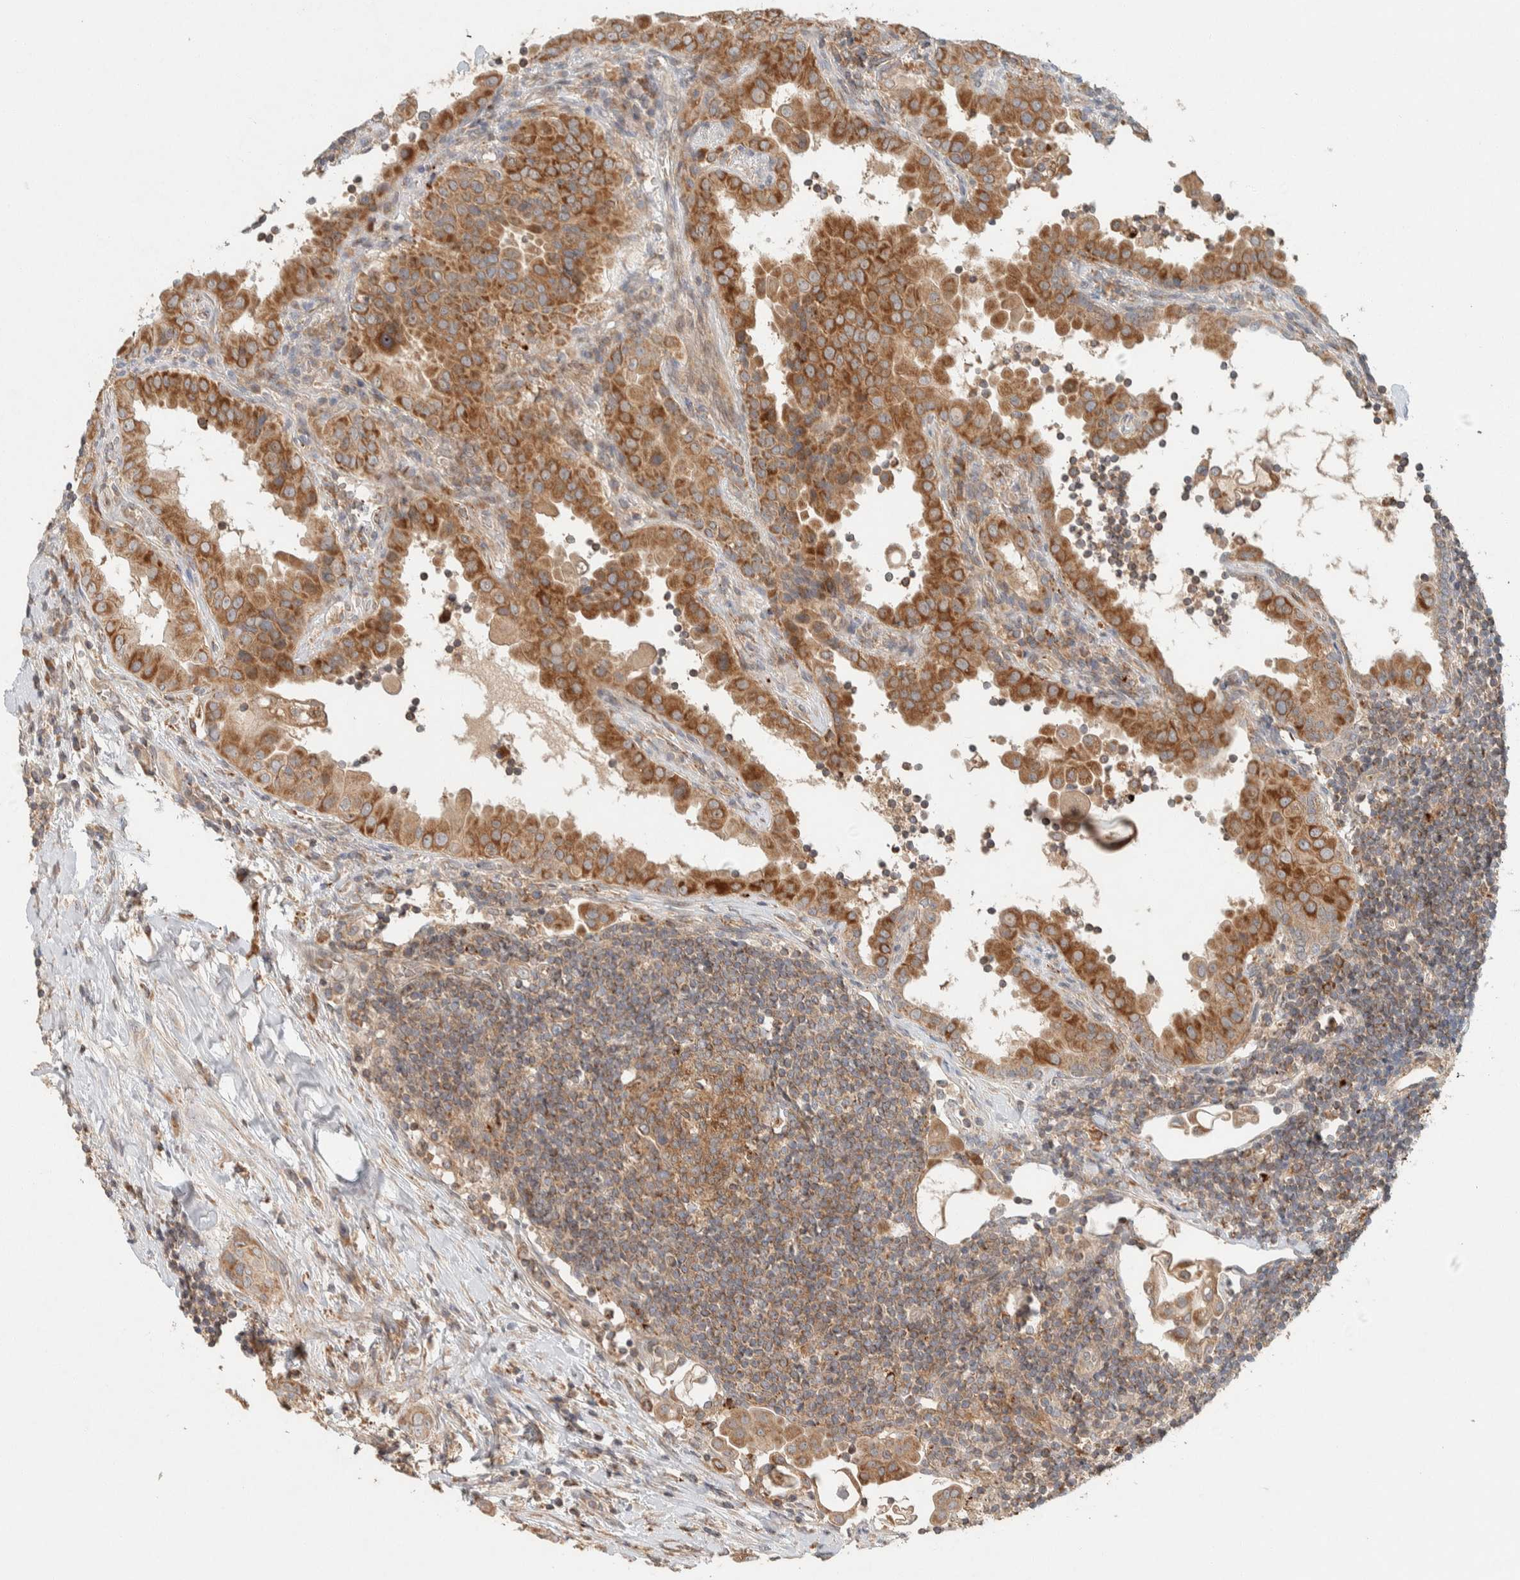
{"staining": {"intensity": "moderate", "quantity": ">75%", "location": "cytoplasmic/membranous"}, "tissue": "thyroid cancer", "cell_type": "Tumor cells", "image_type": "cancer", "snomed": [{"axis": "morphology", "description": "Papillary adenocarcinoma, NOS"}, {"axis": "topography", "description": "Thyroid gland"}], "caption": "Brown immunohistochemical staining in thyroid papillary adenocarcinoma reveals moderate cytoplasmic/membranous positivity in approximately >75% of tumor cells. (DAB (3,3'-diaminobenzidine) IHC with brightfield microscopy, high magnification).", "gene": "KIF9", "patient": {"sex": "male", "age": 33}}